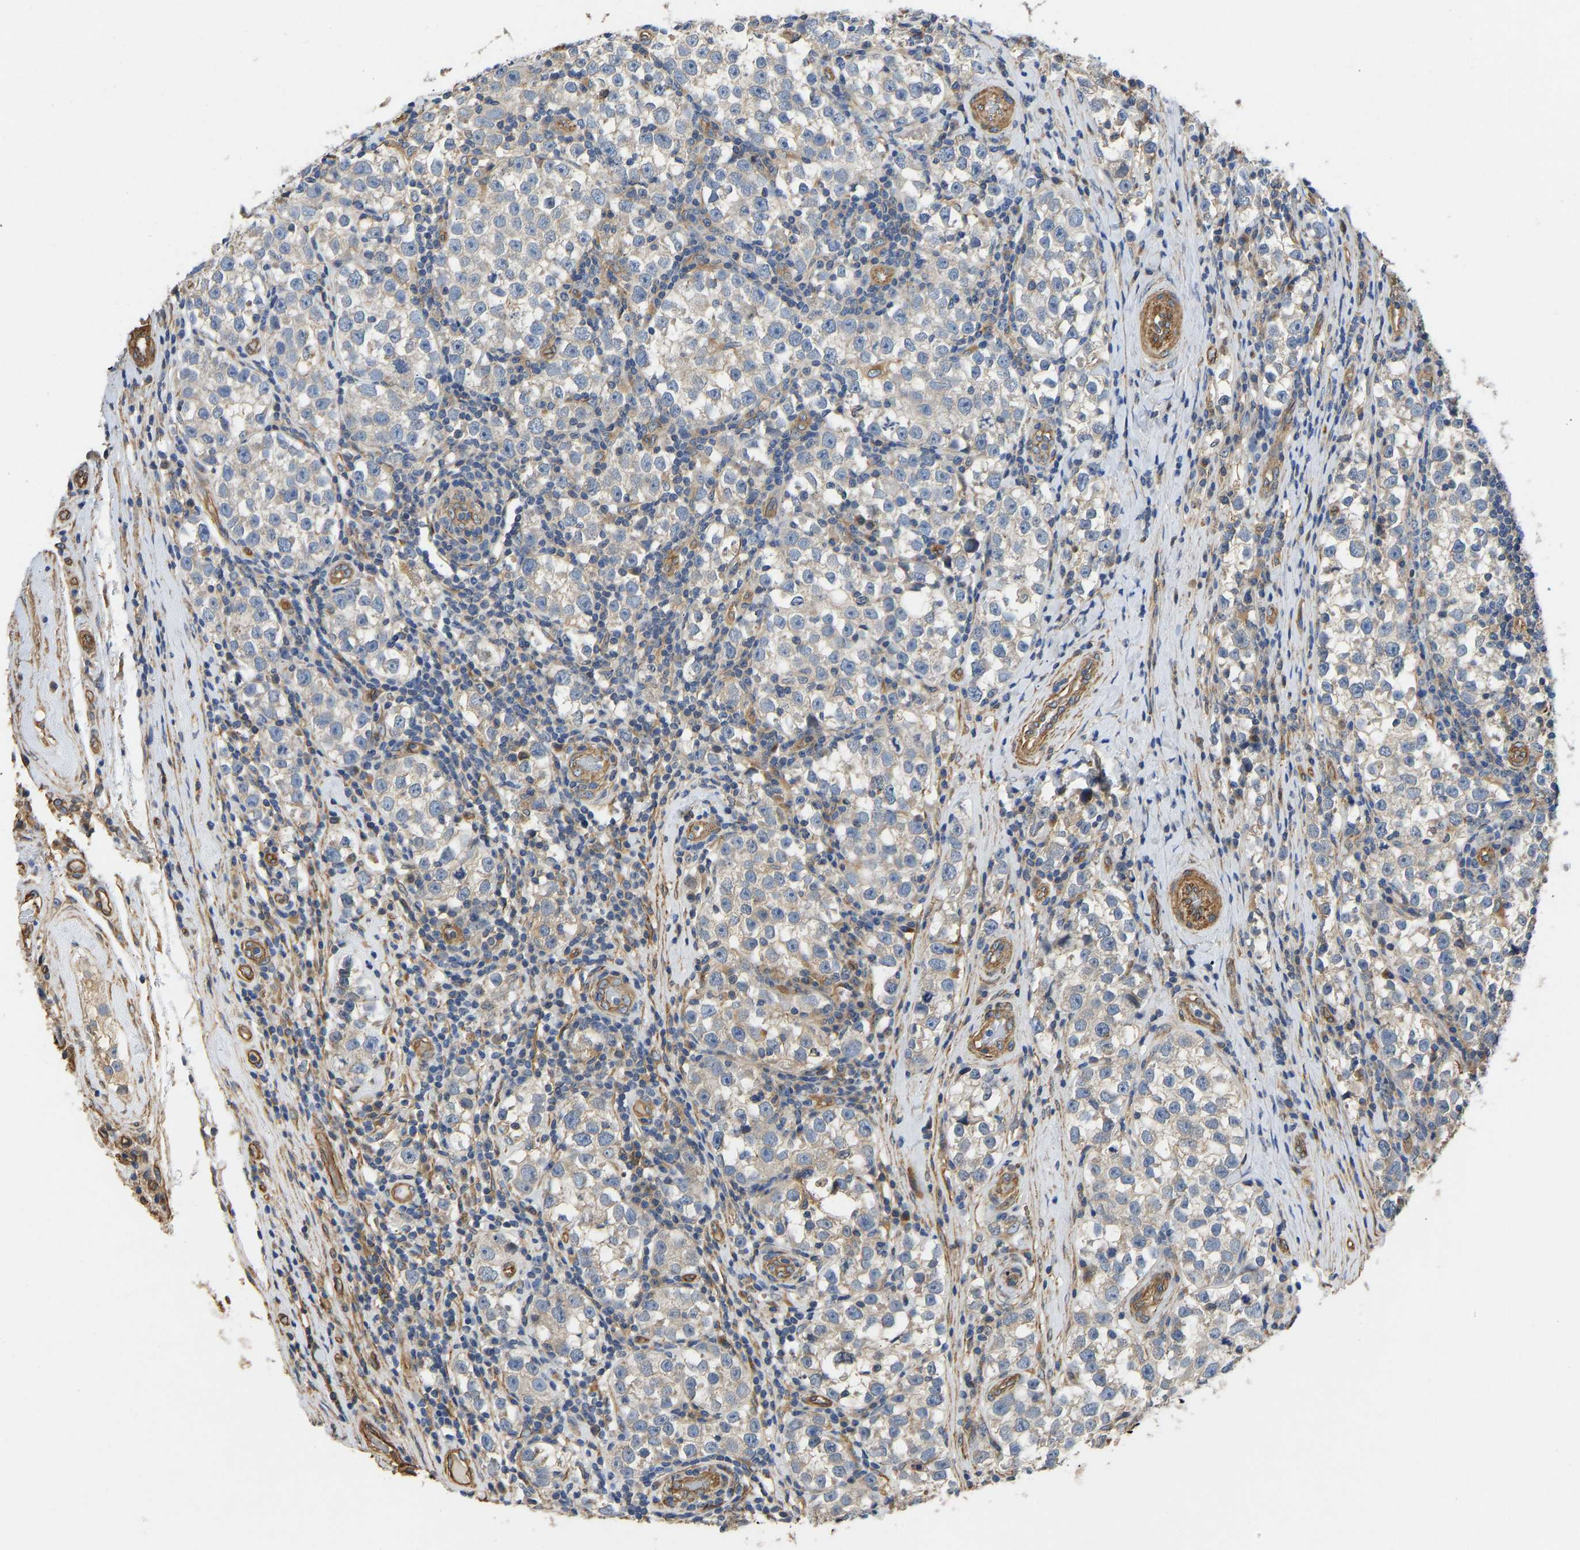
{"staining": {"intensity": "negative", "quantity": "none", "location": "none"}, "tissue": "testis cancer", "cell_type": "Tumor cells", "image_type": "cancer", "snomed": [{"axis": "morphology", "description": "Normal tissue, NOS"}, {"axis": "morphology", "description": "Seminoma, NOS"}, {"axis": "topography", "description": "Testis"}], "caption": "An image of human seminoma (testis) is negative for staining in tumor cells.", "gene": "ELMO2", "patient": {"sex": "male", "age": 43}}